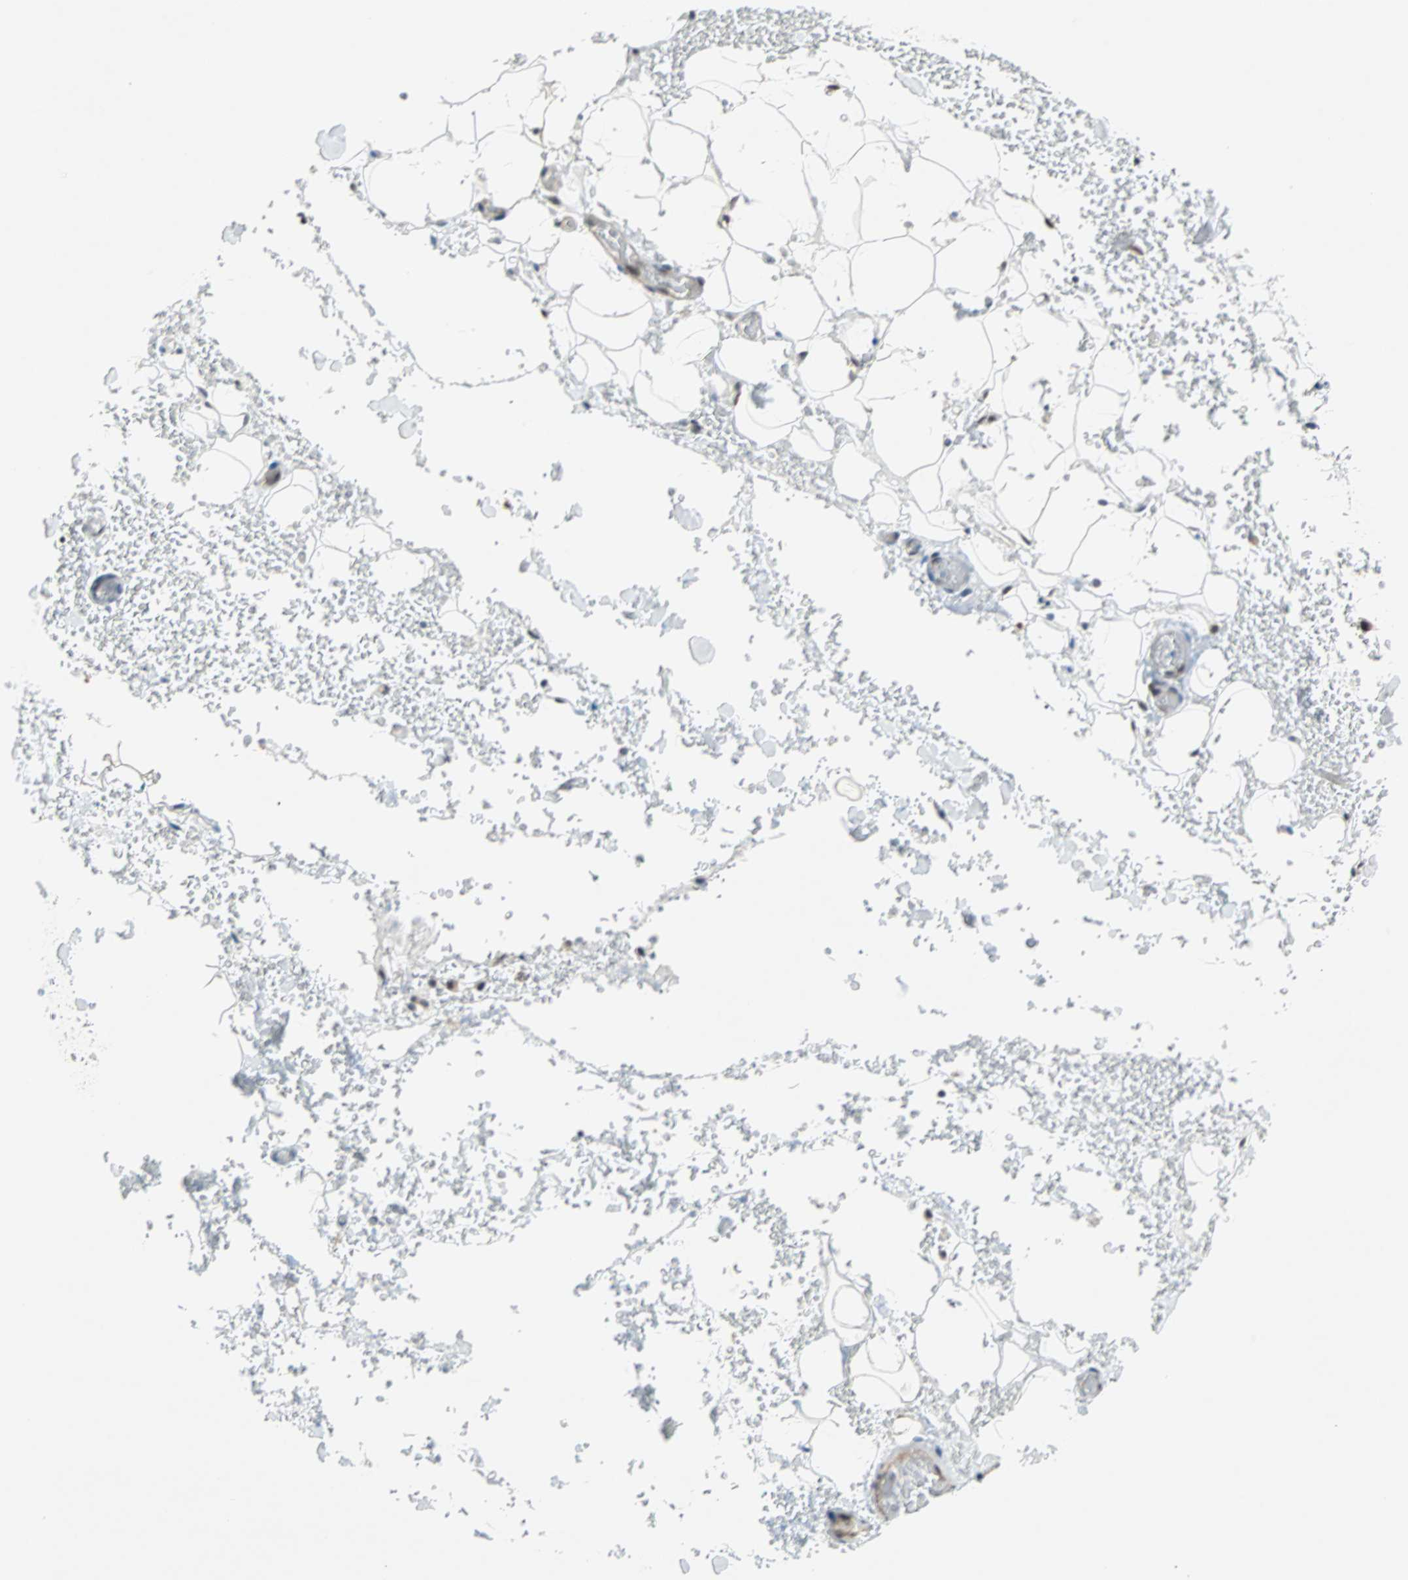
{"staining": {"intensity": "moderate", "quantity": ">75%", "location": "nuclear"}, "tissue": "adipose tissue", "cell_type": "Adipocytes", "image_type": "normal", "snomed": [{"axis": "morphology", "description": "Normal tissue, NOS"}, {"axis": "morphology", "description": "Inflammation, NOS"}, {"axis": "topography", "description": "Breast"}], "caption": "IHC photomicrograph of benign adipose tissue: adipose tissue stained using immunohistochemistry (IHC) exhibits medium levels of moderate protein expression localized specifically in the nuclear of adipocytes, appearing as a nuclear brown color.", "gene": "WWTR1", "patient": {"sex": "female", "age": 65}}